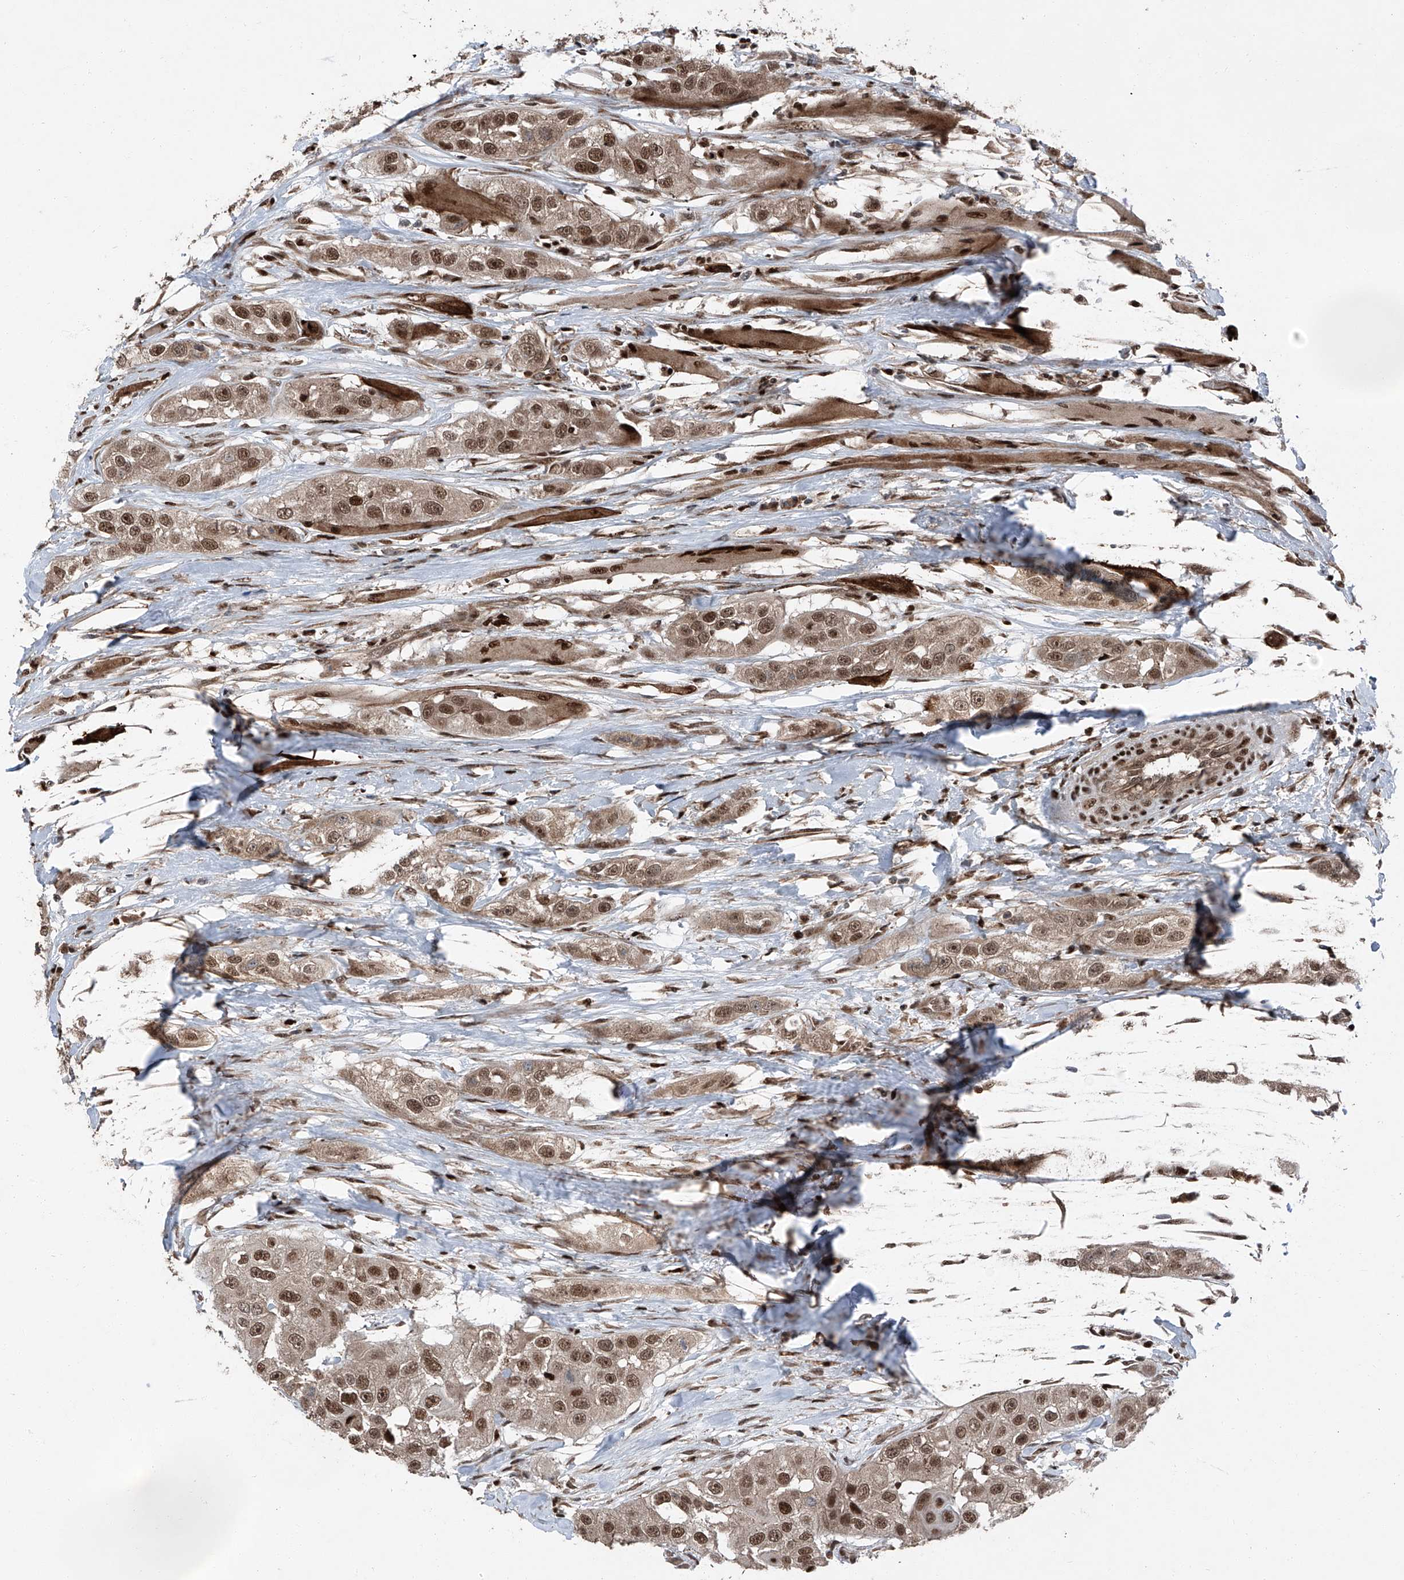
{"staining": {"intensity": "moderate", "quantity": ">75%", "location": "cytoplasmic/membranous,nuclear"}, "tissue": "head and neck cancer", "cell_type": "Tumor cells", "image_type": "cancer", "snomed": [{"axis": "morphology", "description": "Normal tissue, NOS"}, {"axis": "morphology", "description": "Squamous cell carcinoma, NOS"}, {"axis": "topography", "description": "Skeletal muscle"}, {"axis": "topography", "description": "Head-Neck"}], "caption": "Immunohistochemical staining of human head and neck cancer (squamous cell carcinoma) reveals moderate cytoplasmic/membranous and nuclear protein expression in approximately >75% of tumor cells.", "gene": "FKBP5", "patient": {"sex": "male", "age": 51}}